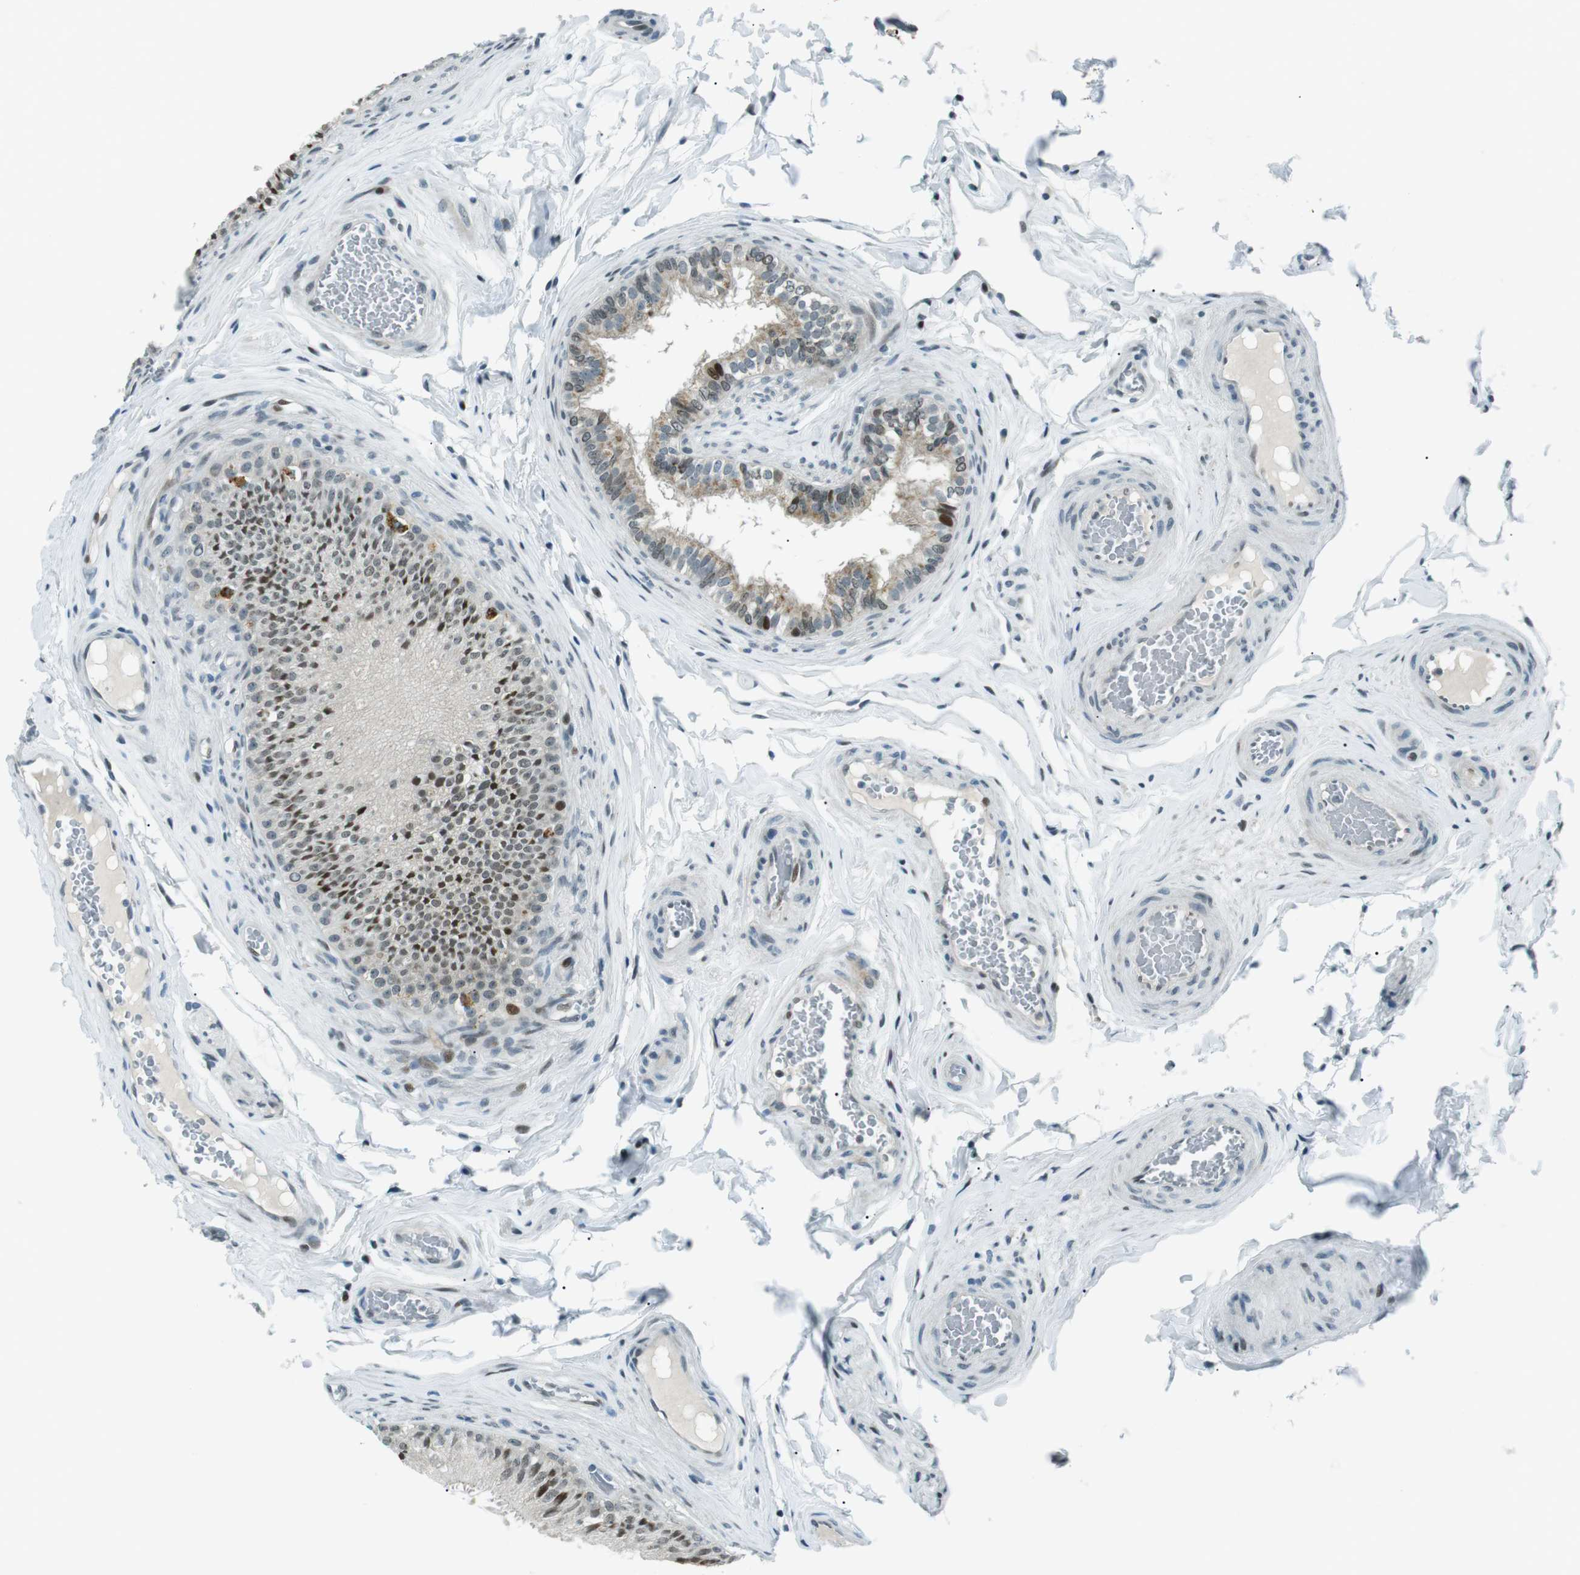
{"staining": {"intensity": "moderate", "quantity": "25%-75%", "location": "nuclear"}, "tissue": "epididymis", "cell_type": "Glandular cells", "image_type": "normal", "snomed": [{"axis": "morphology", "description": "Normal tissue, NOS"}, {"axis": "topography", "description": "Testis"}, {"axis": "topography", "description": "Epididymis"}], "caption": "DAB immunohistochemical staining of unremarkable epididymis reveals moderate nuclear protein staining in about 25%-75% of glandular cells.", "gene": "PJA1", "patient": {"sex": "male", "age": 36}}